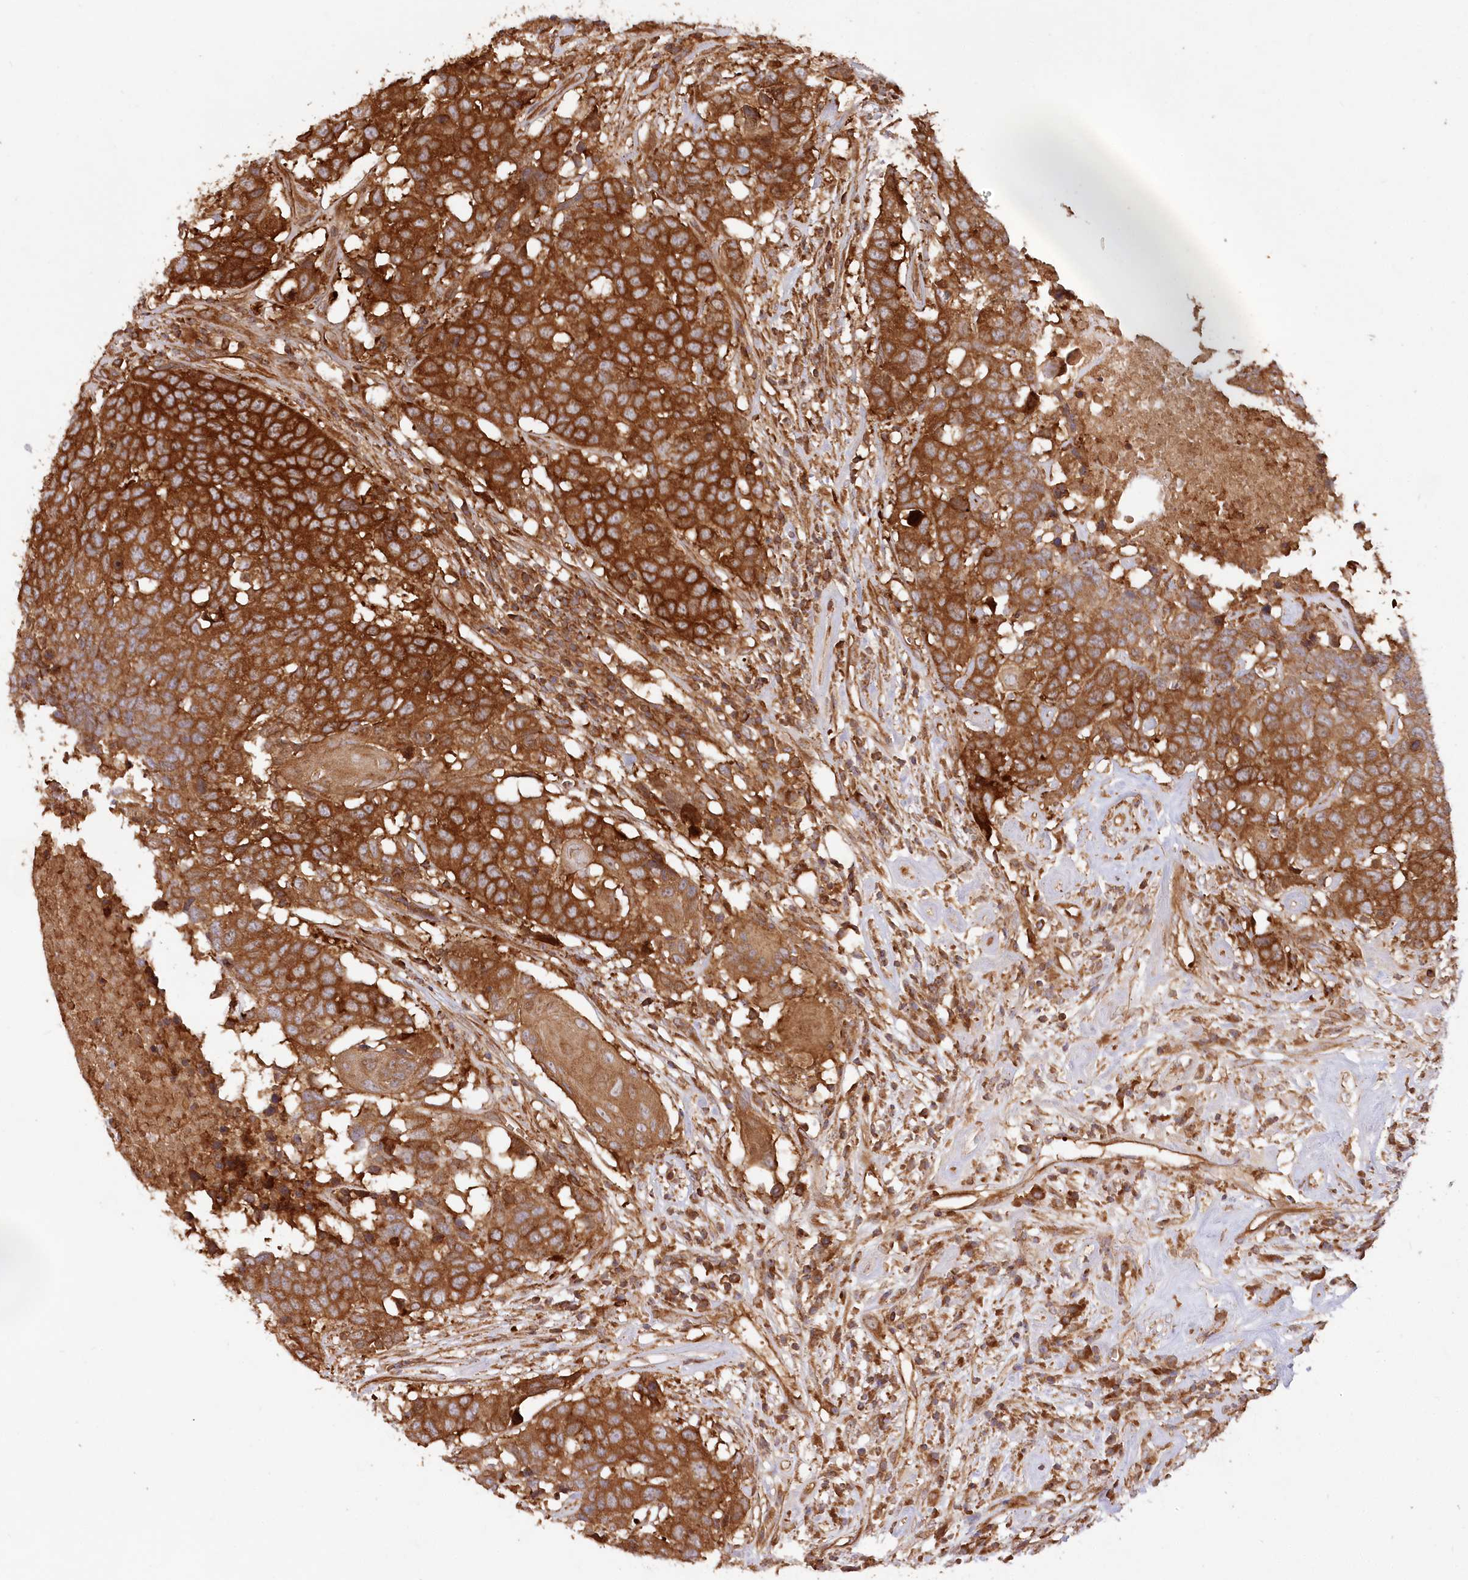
{"staining": {"intensity": "strong", "quantity": ">75%", "location": "cytoplasmic/membranous"}, "tissue": "head and neck cancer", "cell_type": "Tumor cells", "image_type": "cancer", "snomed": [{"axis": "morphology", "description": "Squamous cell carcinoma, NOS"}, {"axis": "topography", "description": "Head-Neck"}], "caption": "About >75% of tumor cells in human head and neck squamous cell carcinoma display strong cytoplasmic/membranous protein staining as visualized by brown immunohistochemical staining.", "gene": "PAIP2", "patient": {"sex": "male", "age": 66}}